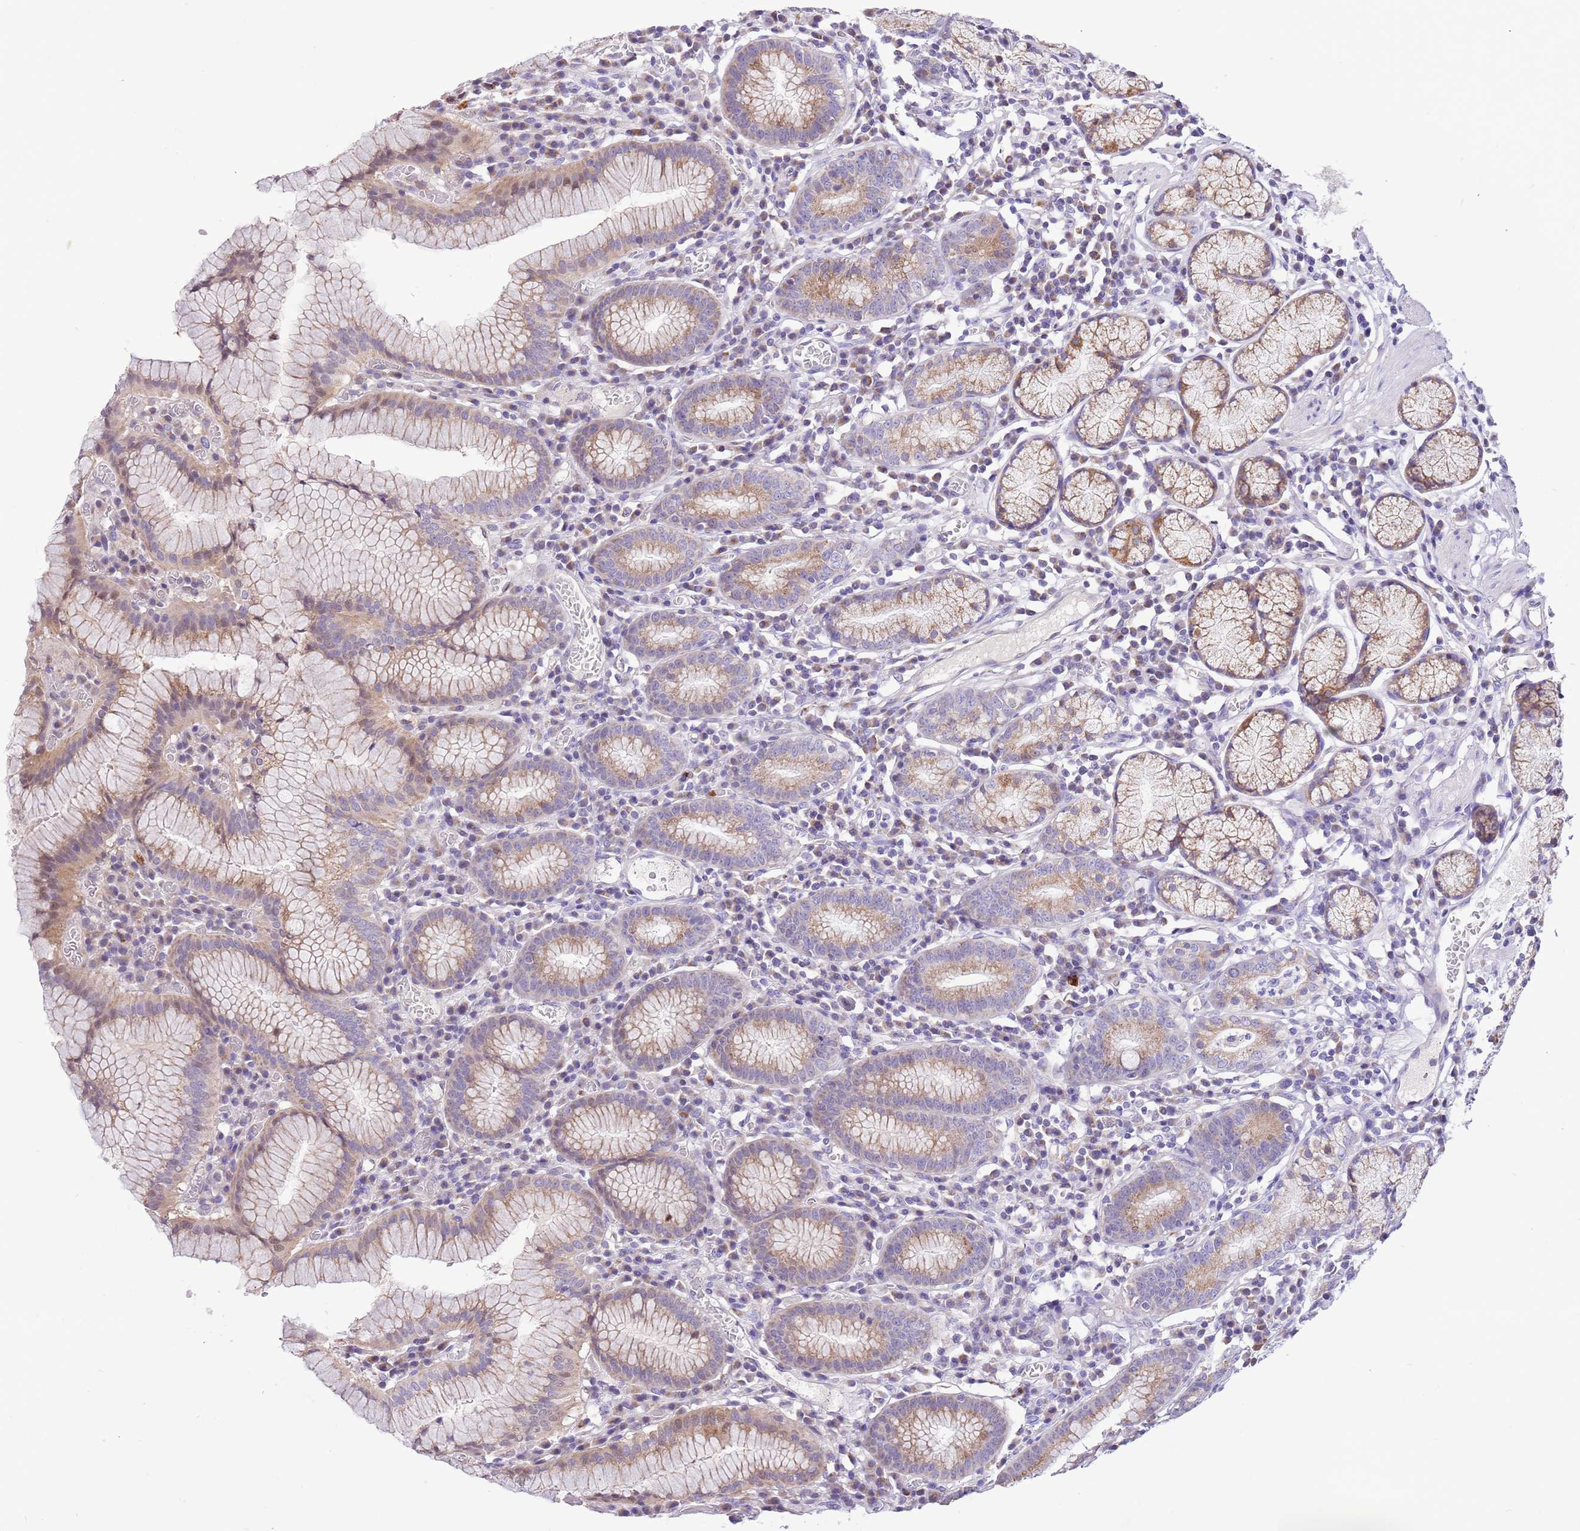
{"staining": {"intensity": "strong", "quantity": "25%-75%", "location": "cytoplasmic/membranous"}, "tissue": "stomach", "cell_type": "Glandular cells", "image_type": "normal", "snomed": [{"axis": "morphology", "description": "Normal tissue, NOS"}, {"axis": "topography", "description": "Stomach"}], "caption": "Stomach stained for a protein reveals strong cytoplasmic/membranous positivity in glandular cells. (Brightfield microscopy of DAB IHC at high magnification).", "gene": "COX17", "patient": {"sex": "male", "age": 55}}